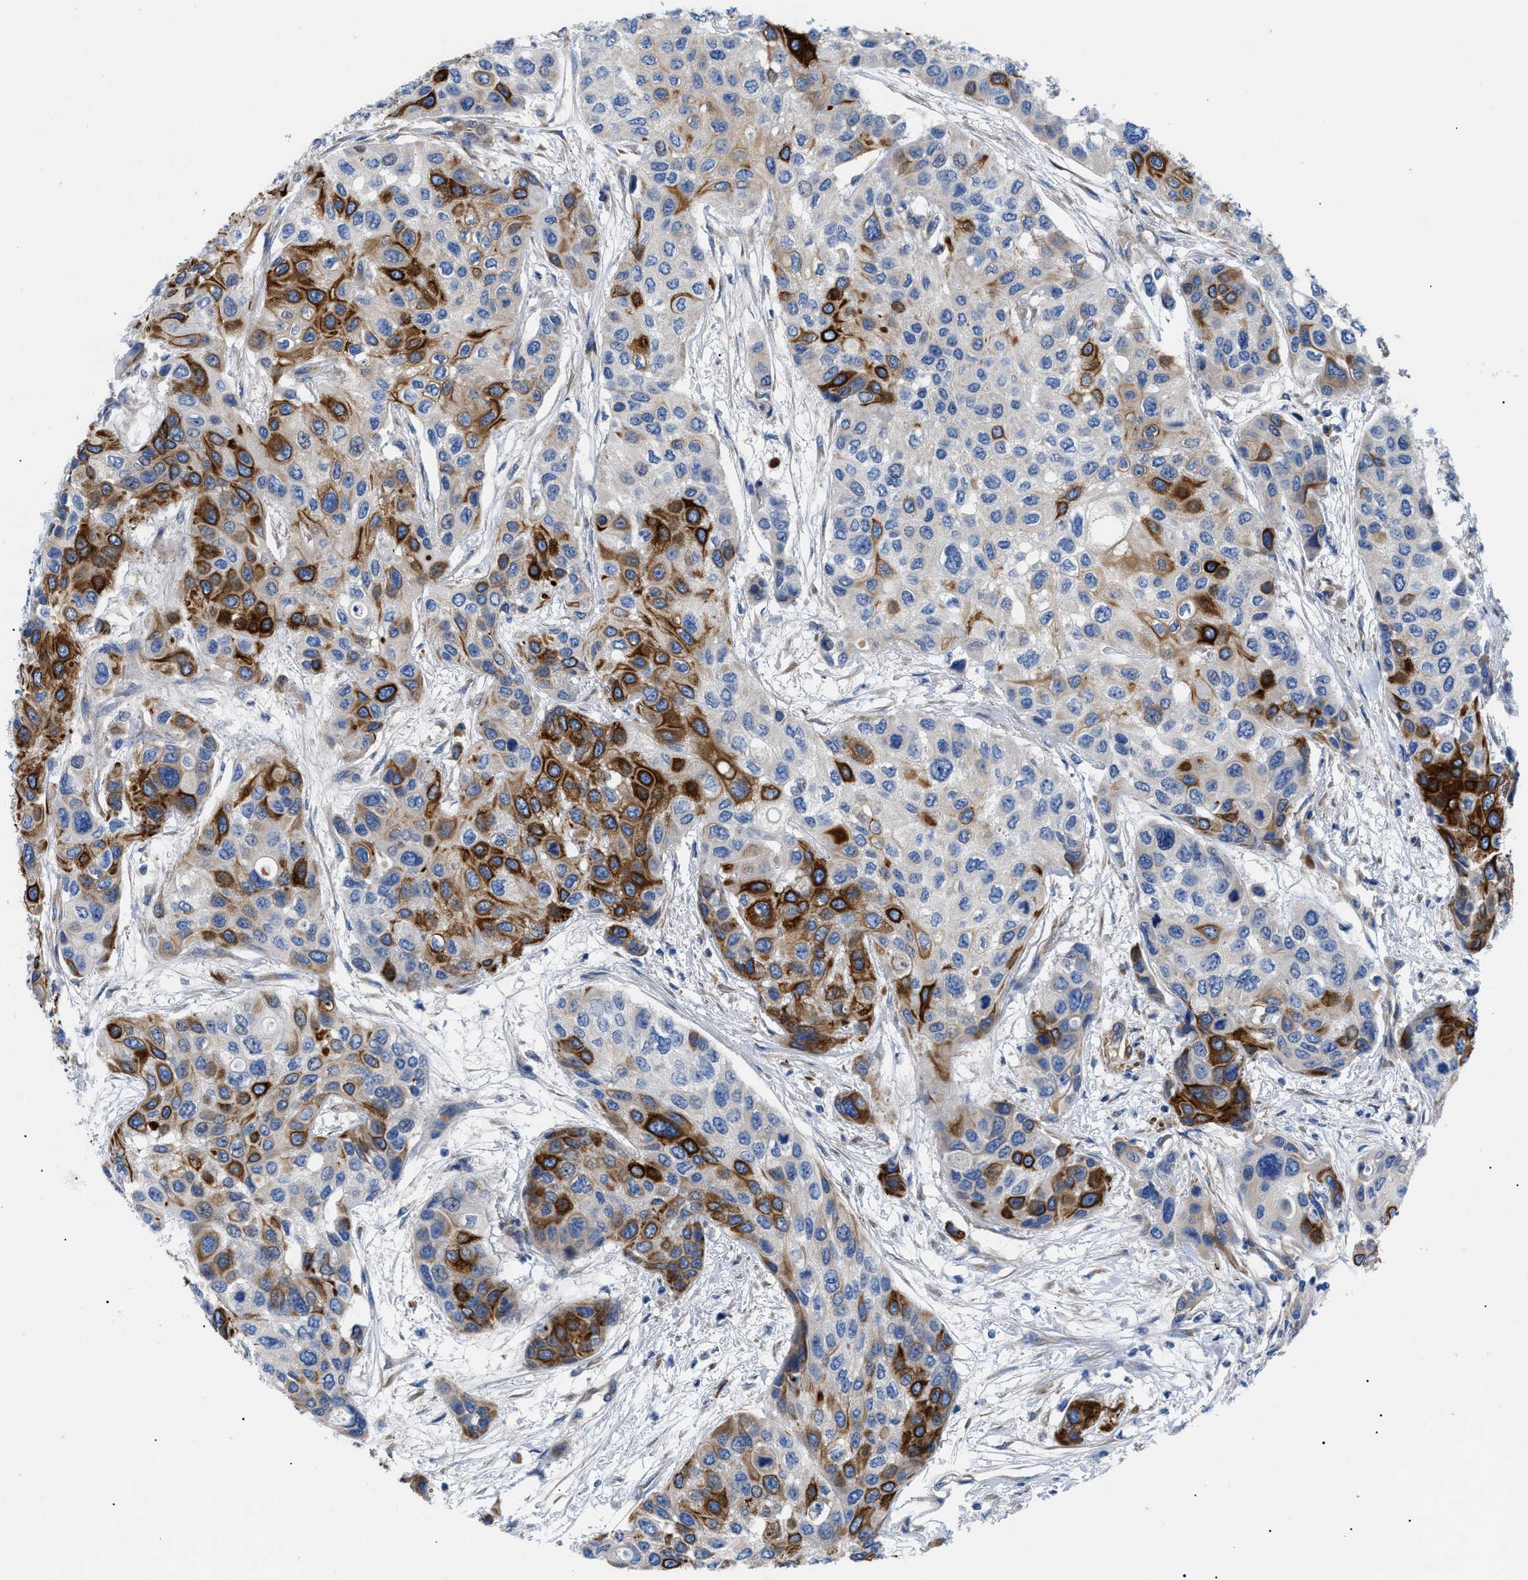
{"staining": {"intensity": "strong", "quantity": "<25%", "location": "cytoplasmic/membranous"}, "tissue": "urothelial cancer", "cell_type": "Tumor cells", "image_type": "cancer", "snomed": [{"axis": "morphology", "description": "Urothelial carcinoma, High grade"}, {"axis": "topography", "description": "Urinary bladder"}], "caption": "Immunohistochemistry of human high-grade urothelial carcinoma demonstrates medium levels of strong cytoplasmic/membranous staining in about <25% of tumor cells.", "gene": "HSPB8", "patient": {"sex": "female", "age": 56}}